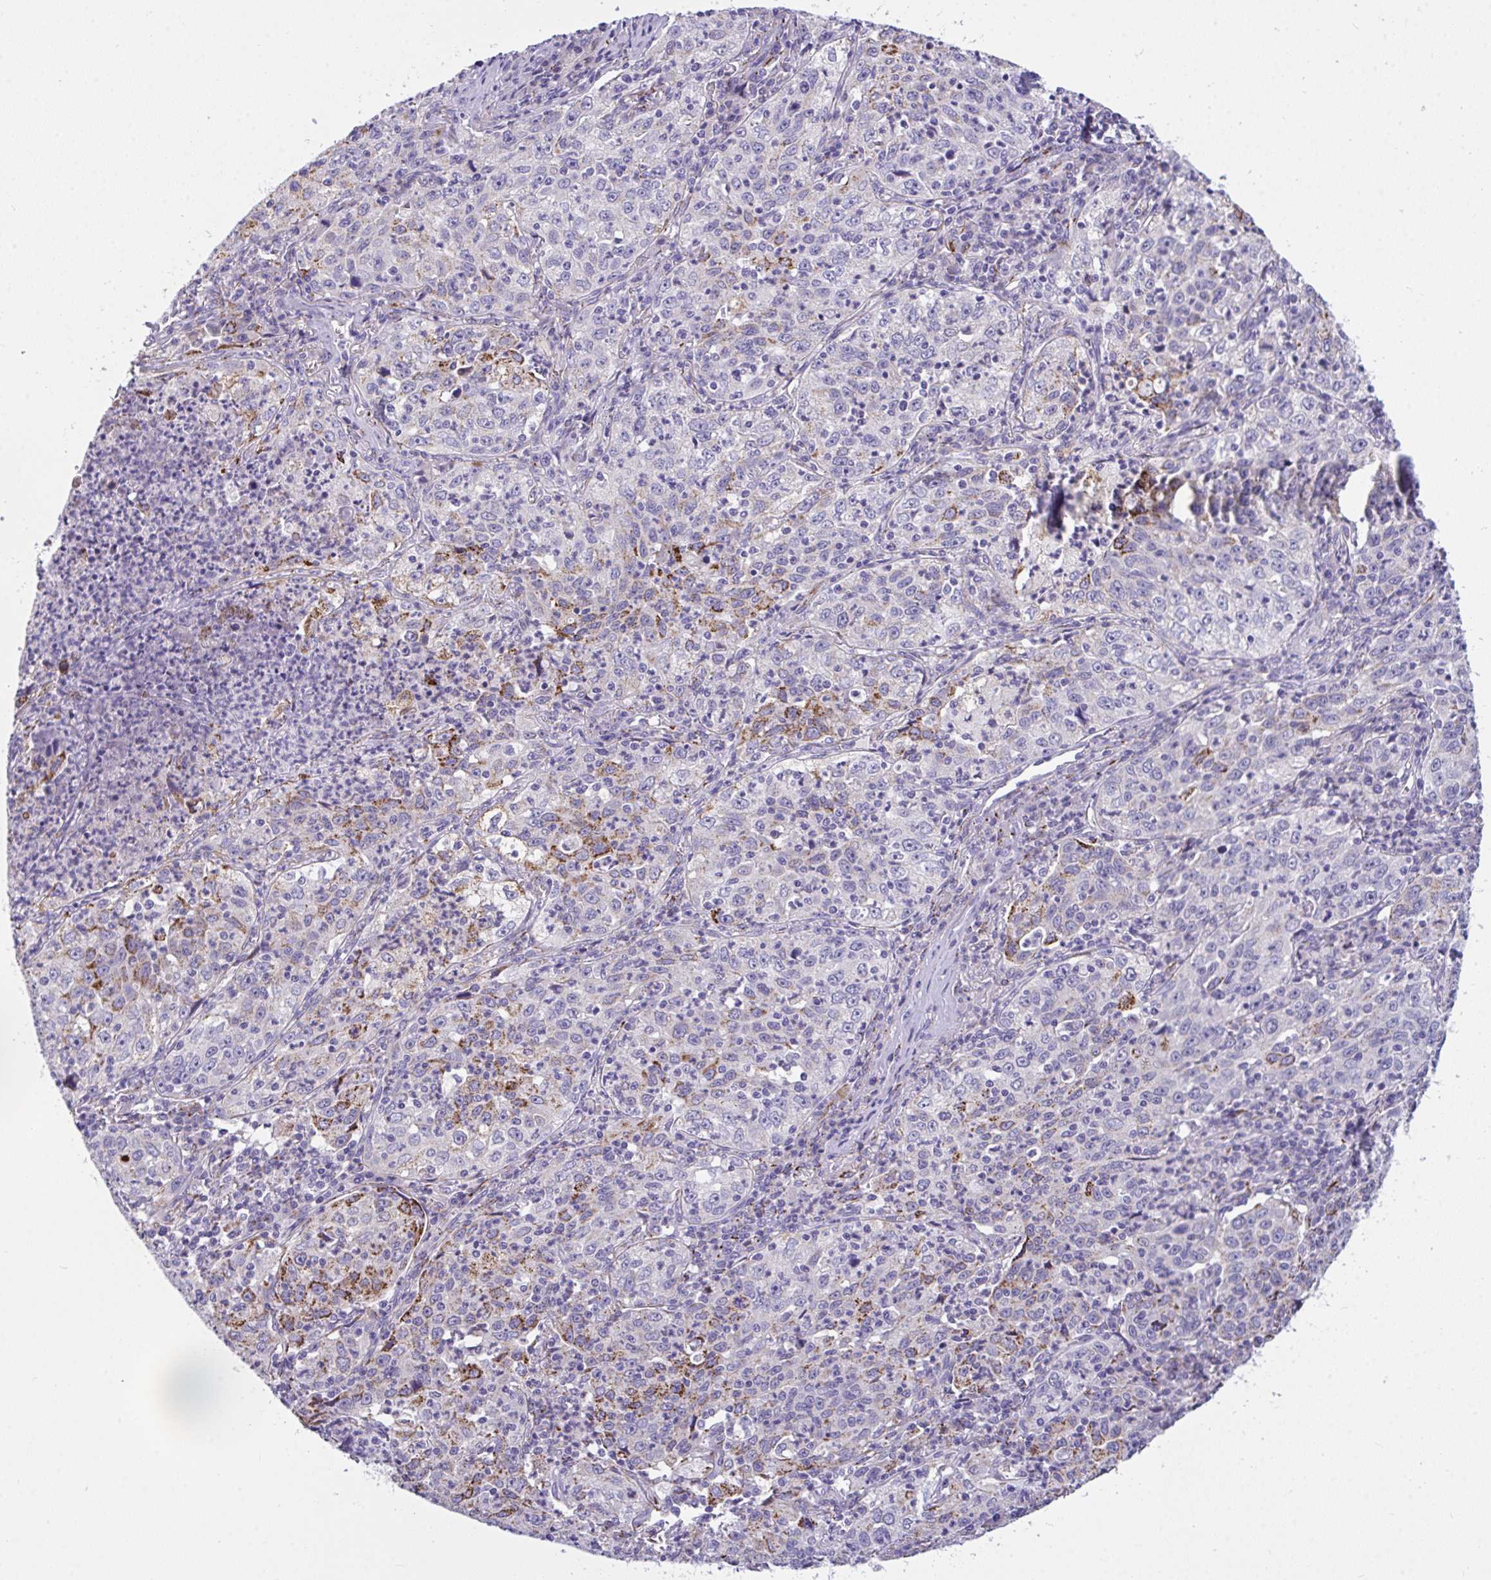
{"staining": {"intensity": "moderate", "quantity": "<25%", "location": "cytoplasmic/membranous"}, "tissue": "lung cancer", "cell_type": "Tumor cells", "image_type": "cancer", "snomed": [{"axis": "morphology", "description": "Squamous cell carcinoma, NOS"}, {"axis": "topography", "description": "Lung"}], "caption": "Moderate cytoplasmic/membranous expression for a protein is present in approximately <25% of tumor cells of lung squamous cell carcinoma using immunohistochemistry (IHC).", "gene": "SEMA6B", "patient": {"sex": "male", "age": 71}}